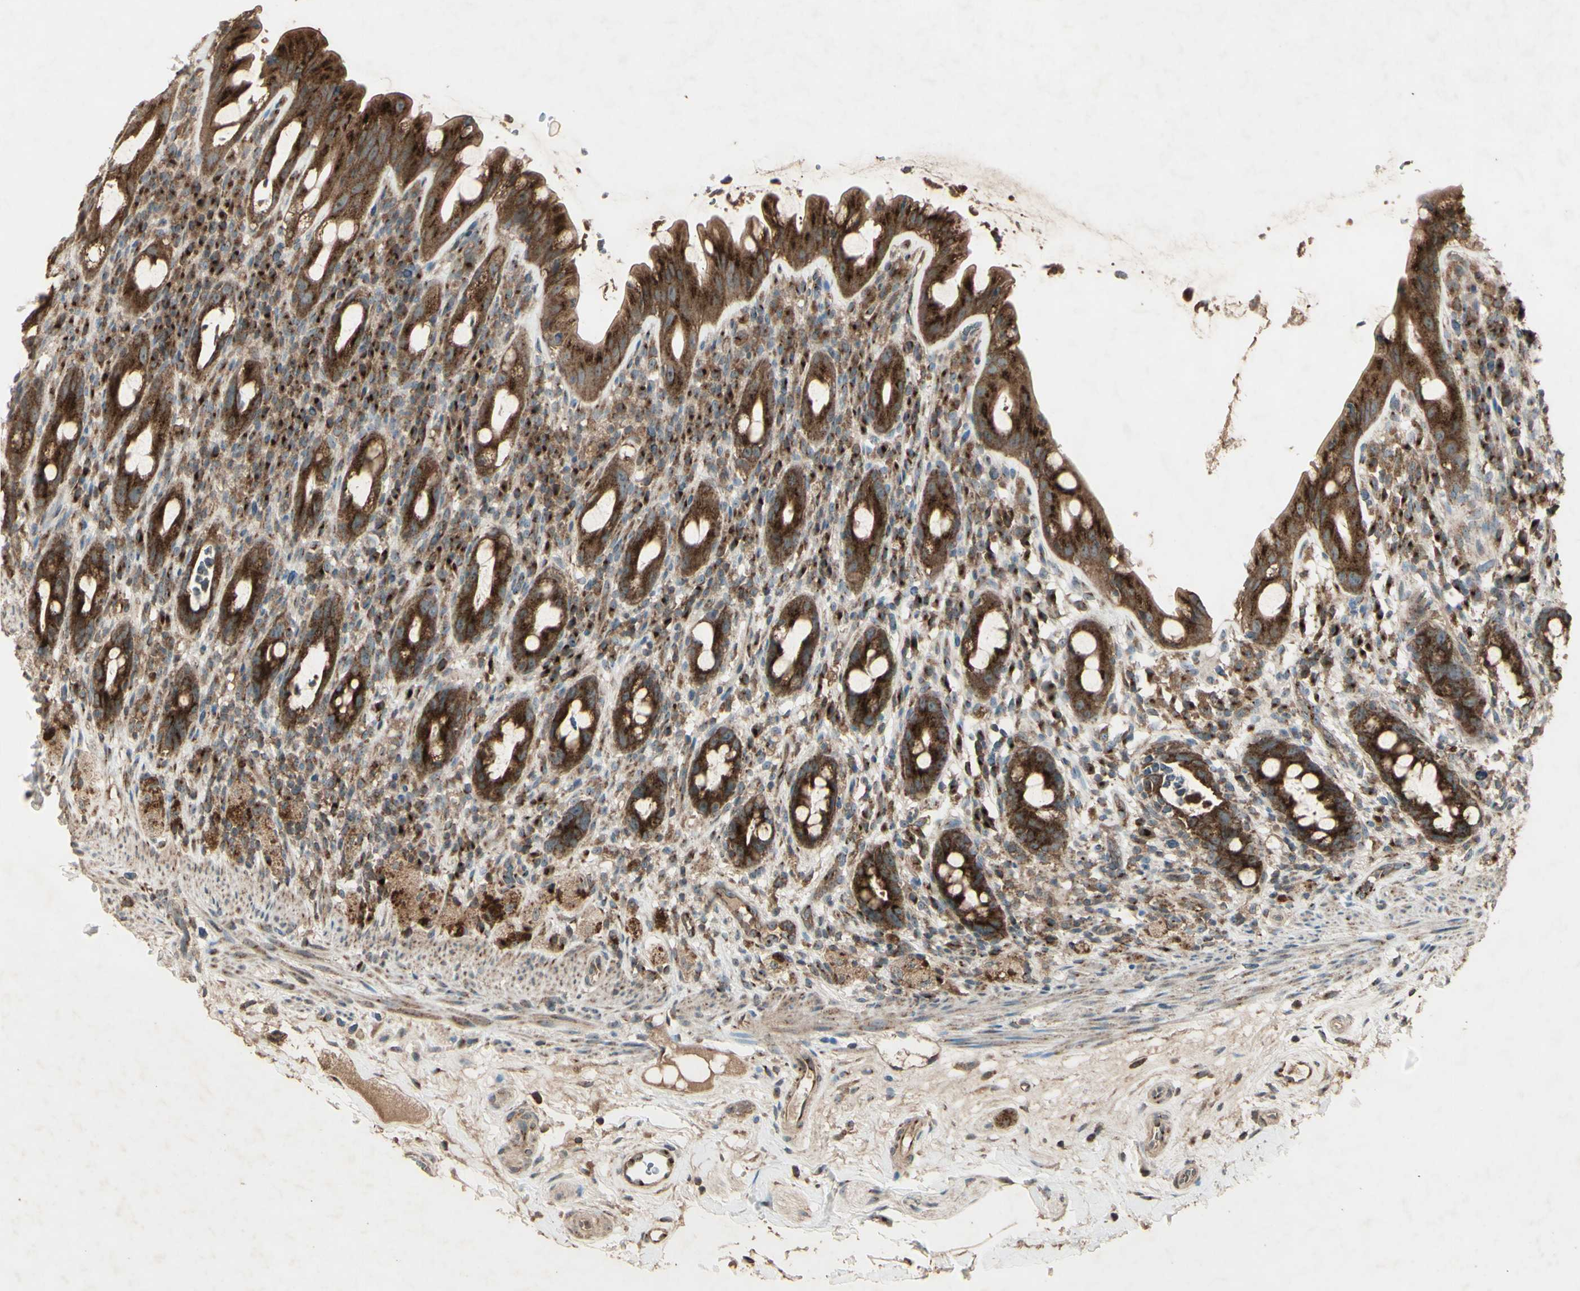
{"staining": {"intensity": "strong", "quantity": ">75%", "location": "cytoplasmic/membranous"}, "tissue": "rectum", "cell_type": "Glandular cells", "image_type": "normal", "snomed": [{"axis": "morphology", "description": "Normal tissue, NOS"}, {"axis": "topography", "description": "Rectum"}], "caption": "Immunohistochemistry staining of benign rectum, which exhibits high levels of strong cytoplasmic/membranous staining in approximately >75% of glandular cells indicating strong cytoplasmic/membranous protein expression. The staining was performed using DAB (brown) for protein detection and nuclei were counterstained in hematoxylin (blue).", "gene": "AP1G1", "patient": {"sex": "male", "age": 44}}